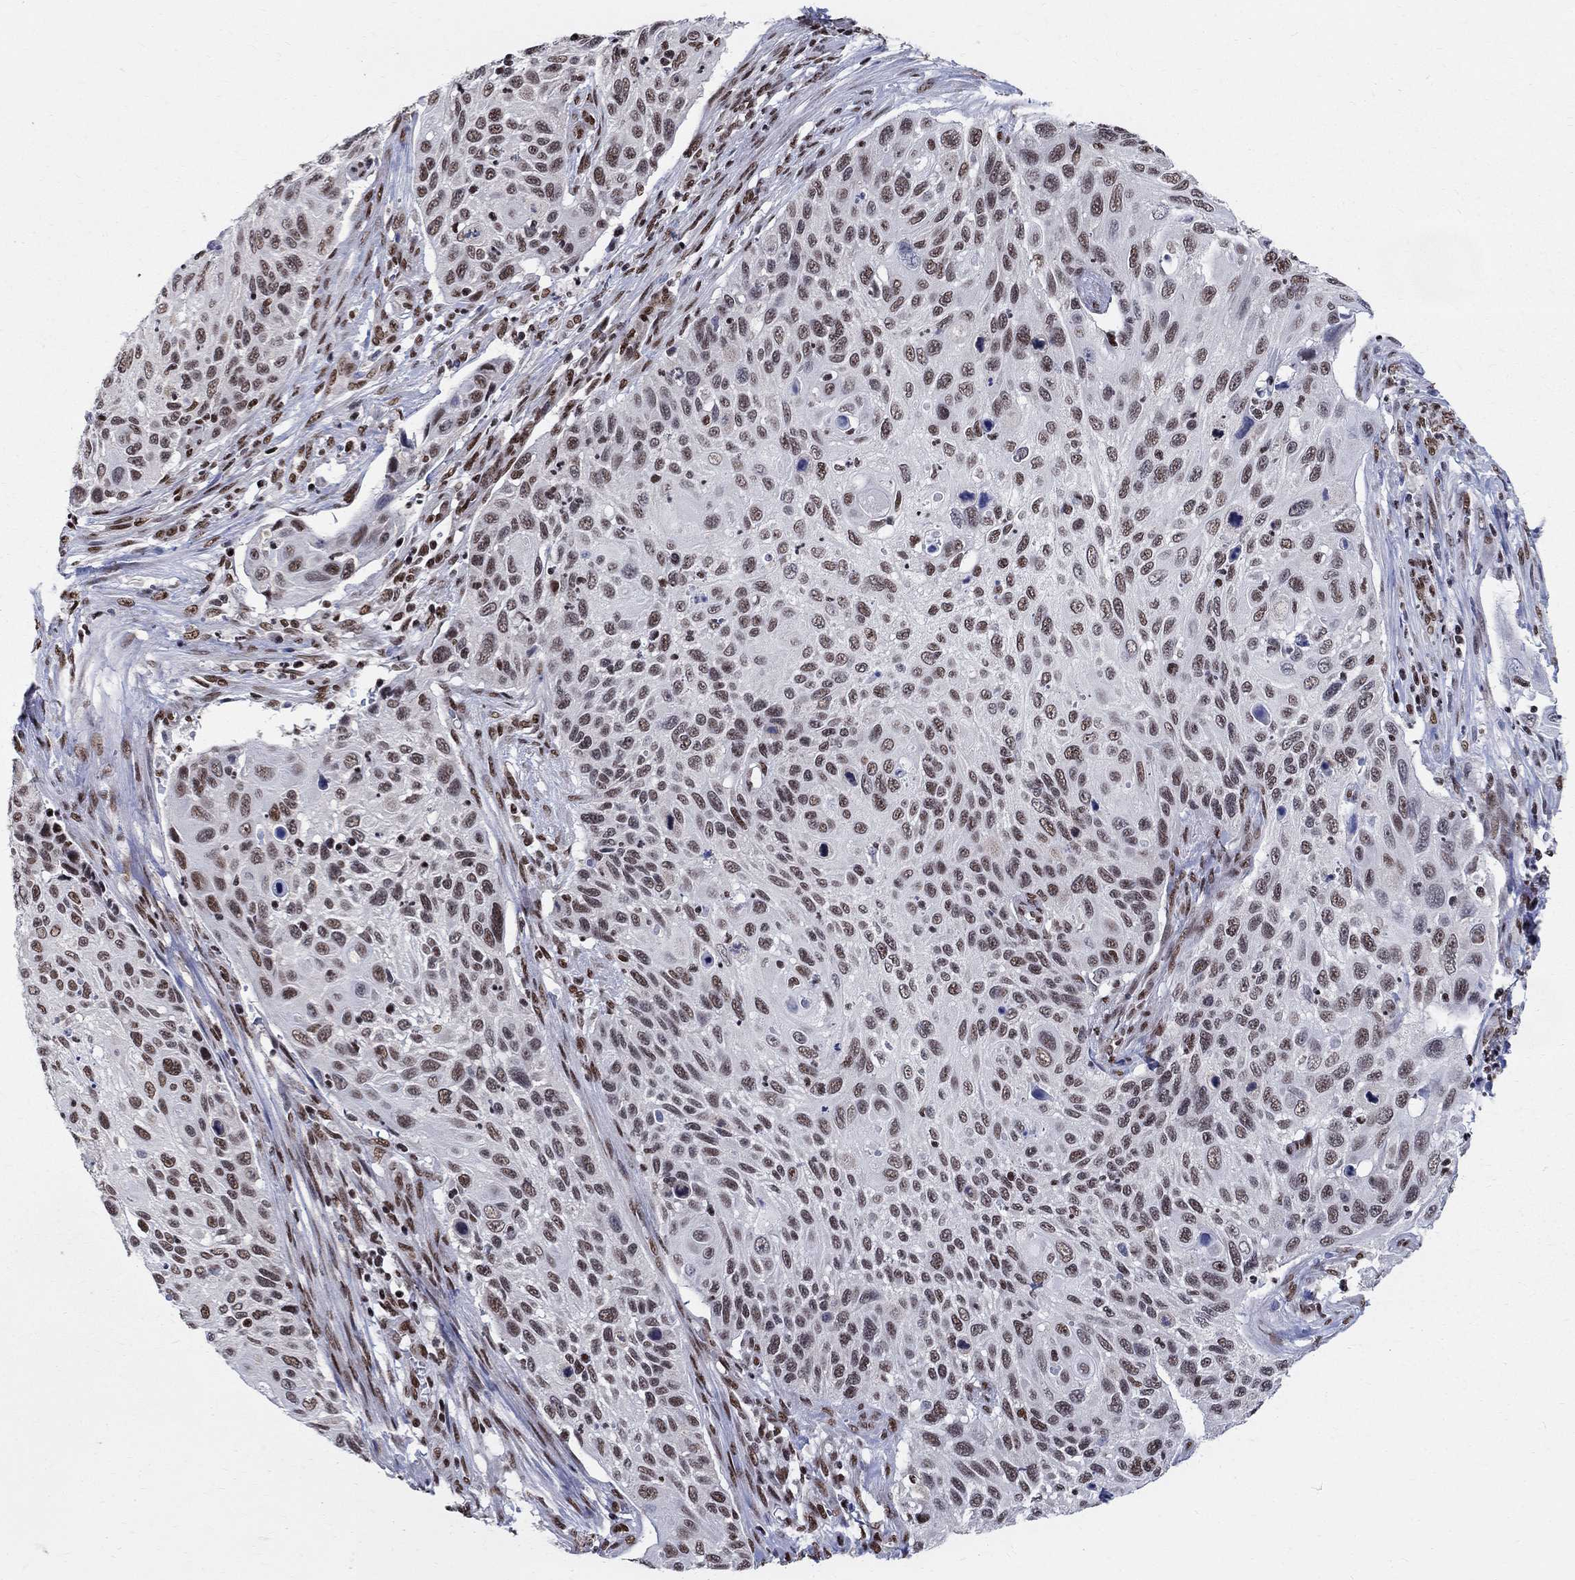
{"staining": {"intensity": "moderate", "quantity": "<25%", "location": "nuclear"}, "tissue": "cervical cancer", "cell_type": "Tumor cells", "image_type": "cancer", "snomed": [{"axis": "morphology", "description": "Squamous cell carcinoma, NOS"}, {"axis": "topography", "description": "Cervix"}], "caption": "Immunohistochemistry (IHC) (DAB (3,3'-diaminobenzidine)) staining of human cervical cancer reveals moderate nuclear protein expression in about <25% of tumor cells.", "gene": "FBXO16", "patient": {"sex": "female", "age": 70}}